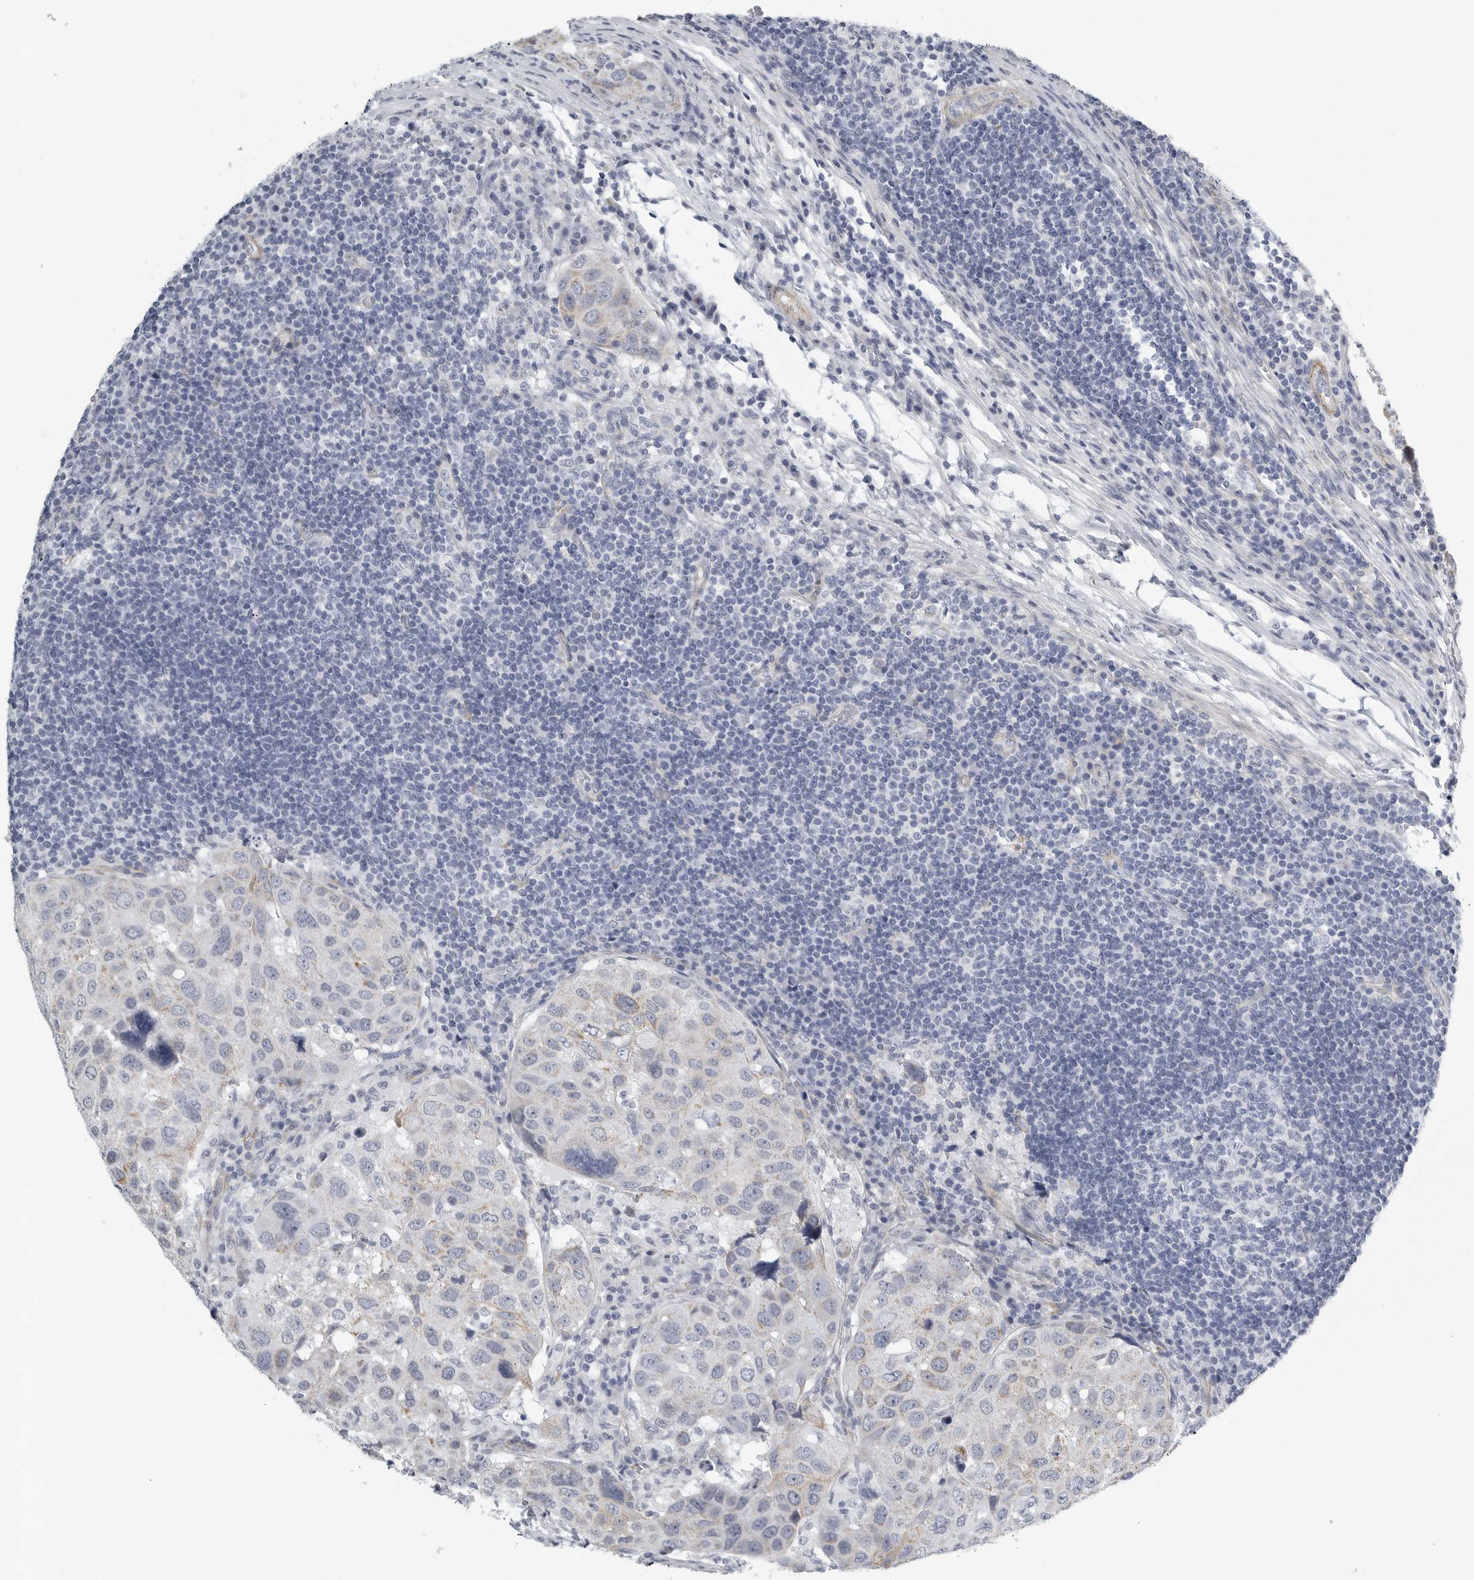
{"staining": {"intensity": "weak", "quantity": "<25%", "location": "cytoplasmic/membranous"}, "tissue": "urothelial cancer", "cell_type": "Tumor cells", "image_type": "cancer", "snomed": [{"axis": "morphology", "description": "Urothelial carcinoma, High grade"}, {"axis": "topography", "description": "Lymph node"}, {"axis": "topography", "description": "Urinary bladder"}], "caption": "Immunohistochemical staining of urothelial cancer reveals no significant expression in tumor cells. (Brightfield microscopy of DAB (3,3'-diaminobenzidine) immunohistochemistry (IHC) at high magnification).", "gene": "TNR", "patient": {"sex": "male", "age": 51}}